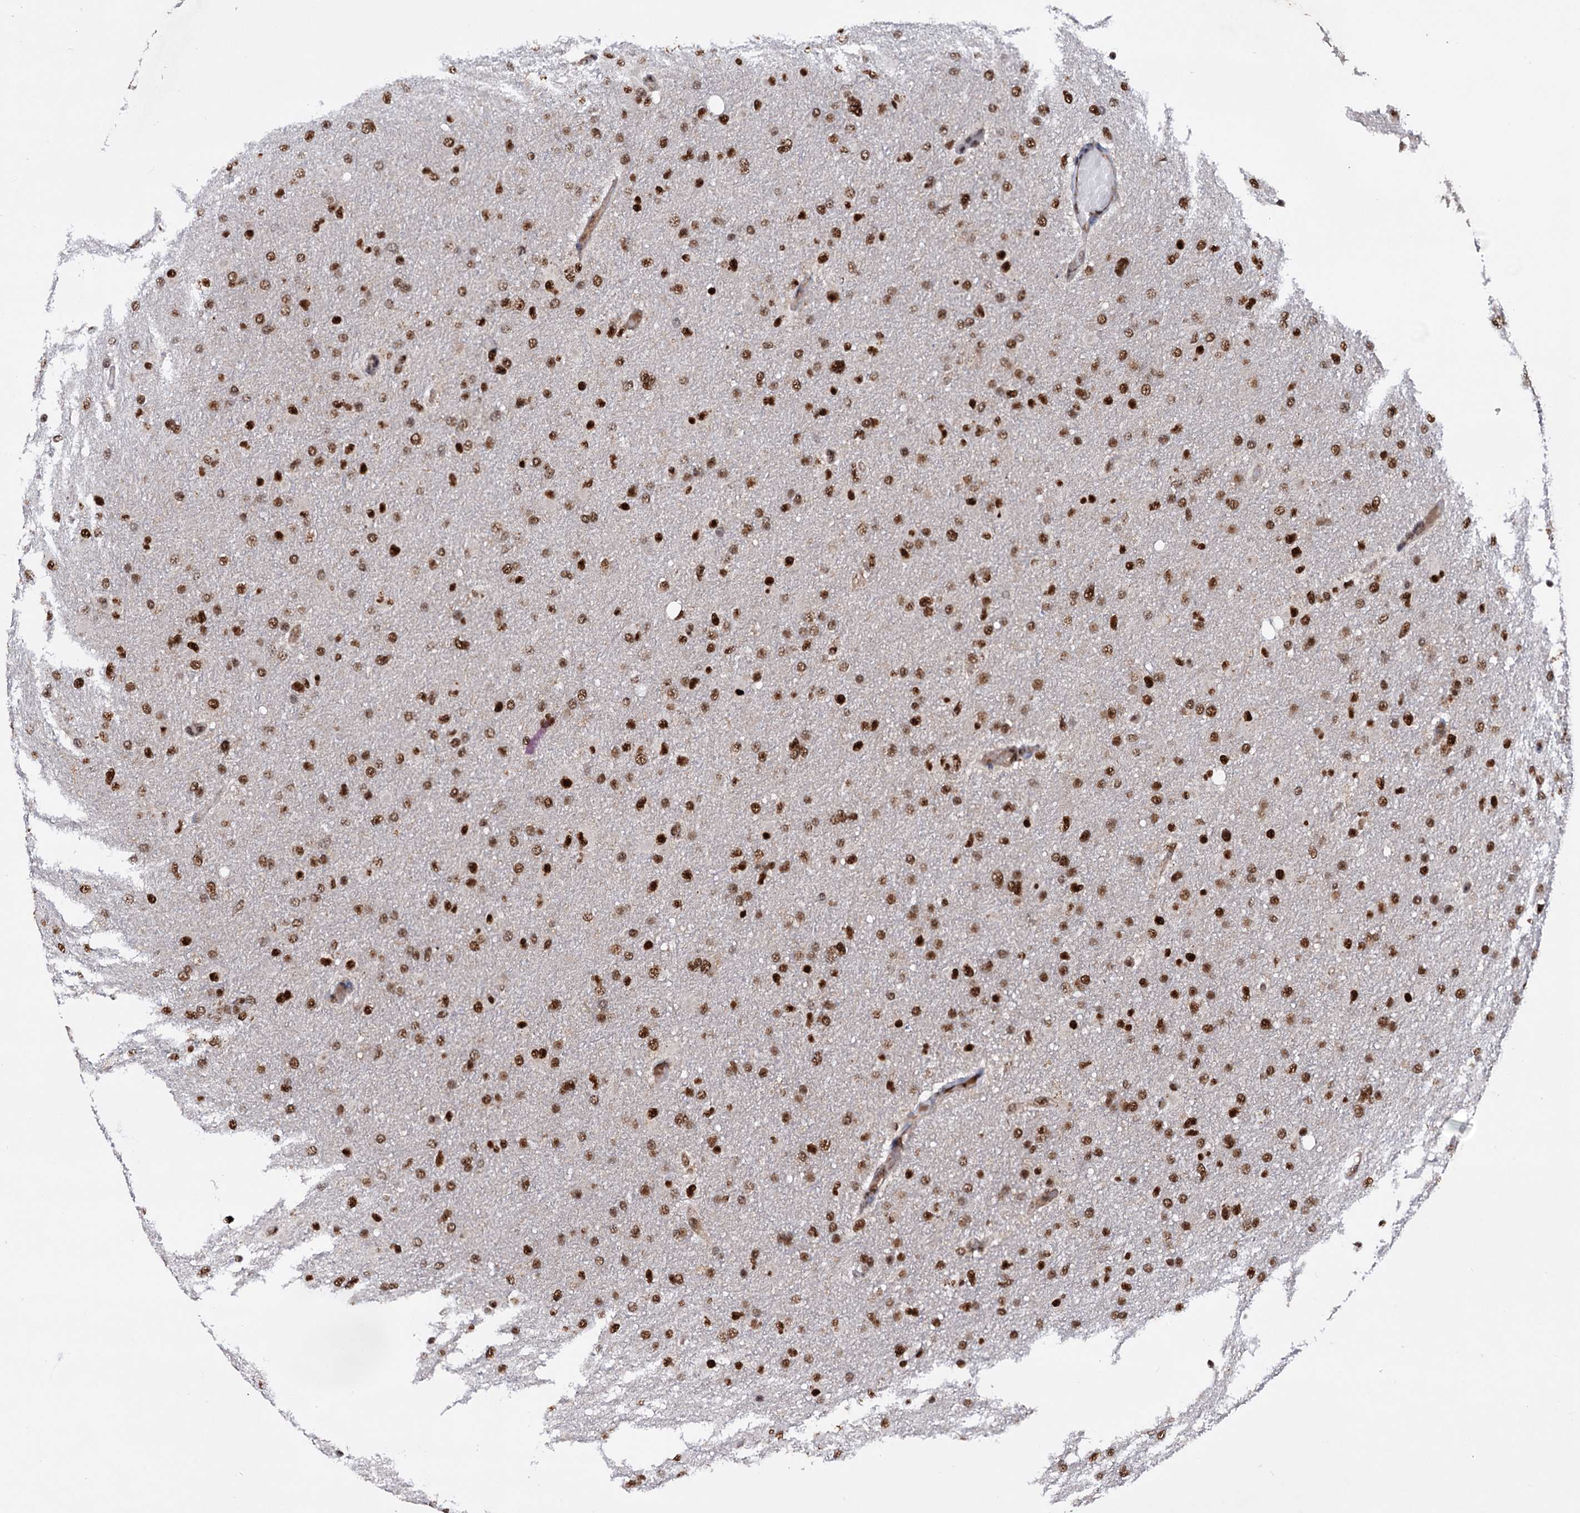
{"staining": {"intensity": "strong", "quantity": ">75%", "location": "nuclear"}, "tissue": "glioma", "cell_type": "Tumor cells", "image_type": "cancer", "snomed": [{"axis": "morphology", "description": "Glioma, malignant, High grade"}, {"axis": "topography", "description": "Cerebral cortex"}], "caption": "The image displays staining of malignant glioma (high-grade), revealing strong nuclear protein staining (brown color) within tumor cells. (Stains: DAB in brown, nuclei in blue, Microscopy: brightfield microscopy at high magnification).", "gene": "TBC1D12", "patient": {"sex": "female", "age": 36}}